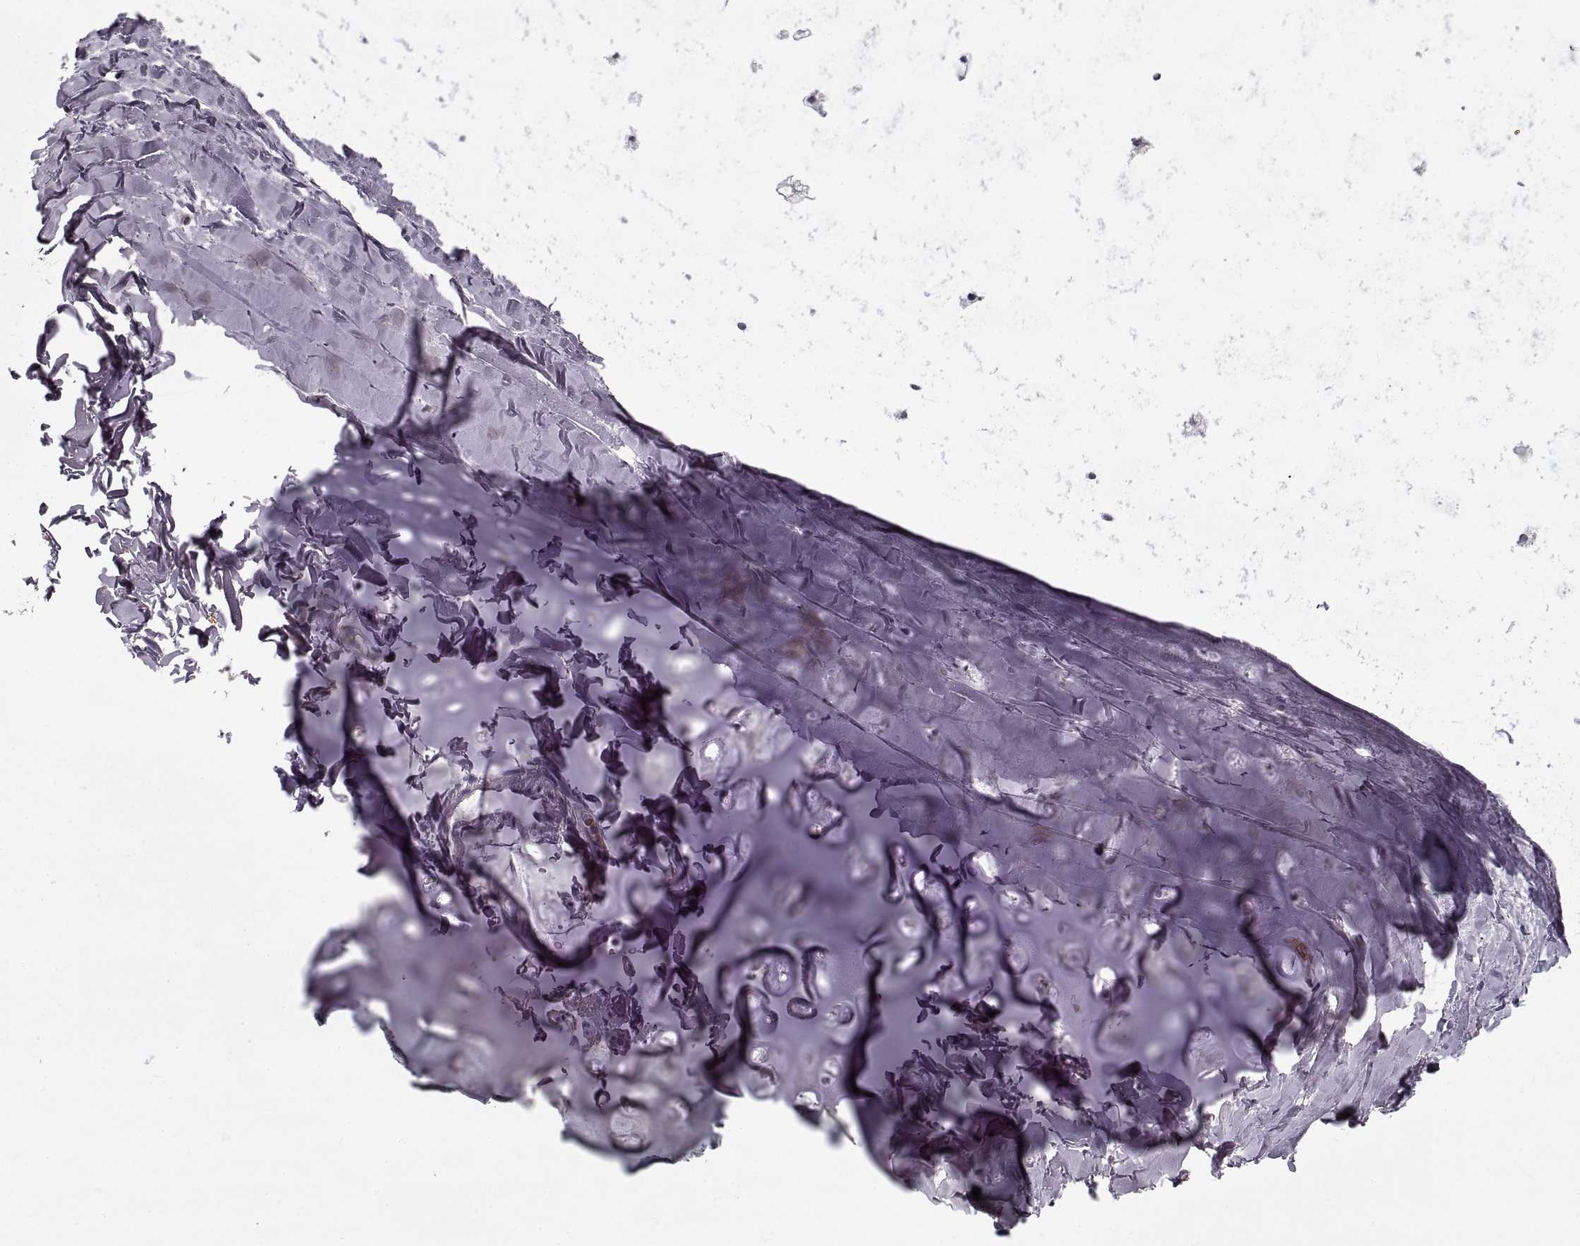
{"staining": {"intensity": "negative", "quantity": "none", "location": "none"}, "tissue": "soft tissue", "cell_type": "Chondrocytes", "image_type": "normal", "snomed": [{"axis": "morphology", "description": "Normal tissue, NOS"}, {"axis": "topography", "description": "Lymph node"}, {"axis": "topography", "description": "Bronchus"}], "caption": "A photomicrograph of soft tissue stained for a protein exhibits no brown staining in chondrocytes. Brightfield microscopy of immunohistochemistry stained with DAB (brown) and hematoxylin (blue), captured at high magnification.", "gene": "GAD2", "patient": {"sex": "female", "age": 70}}